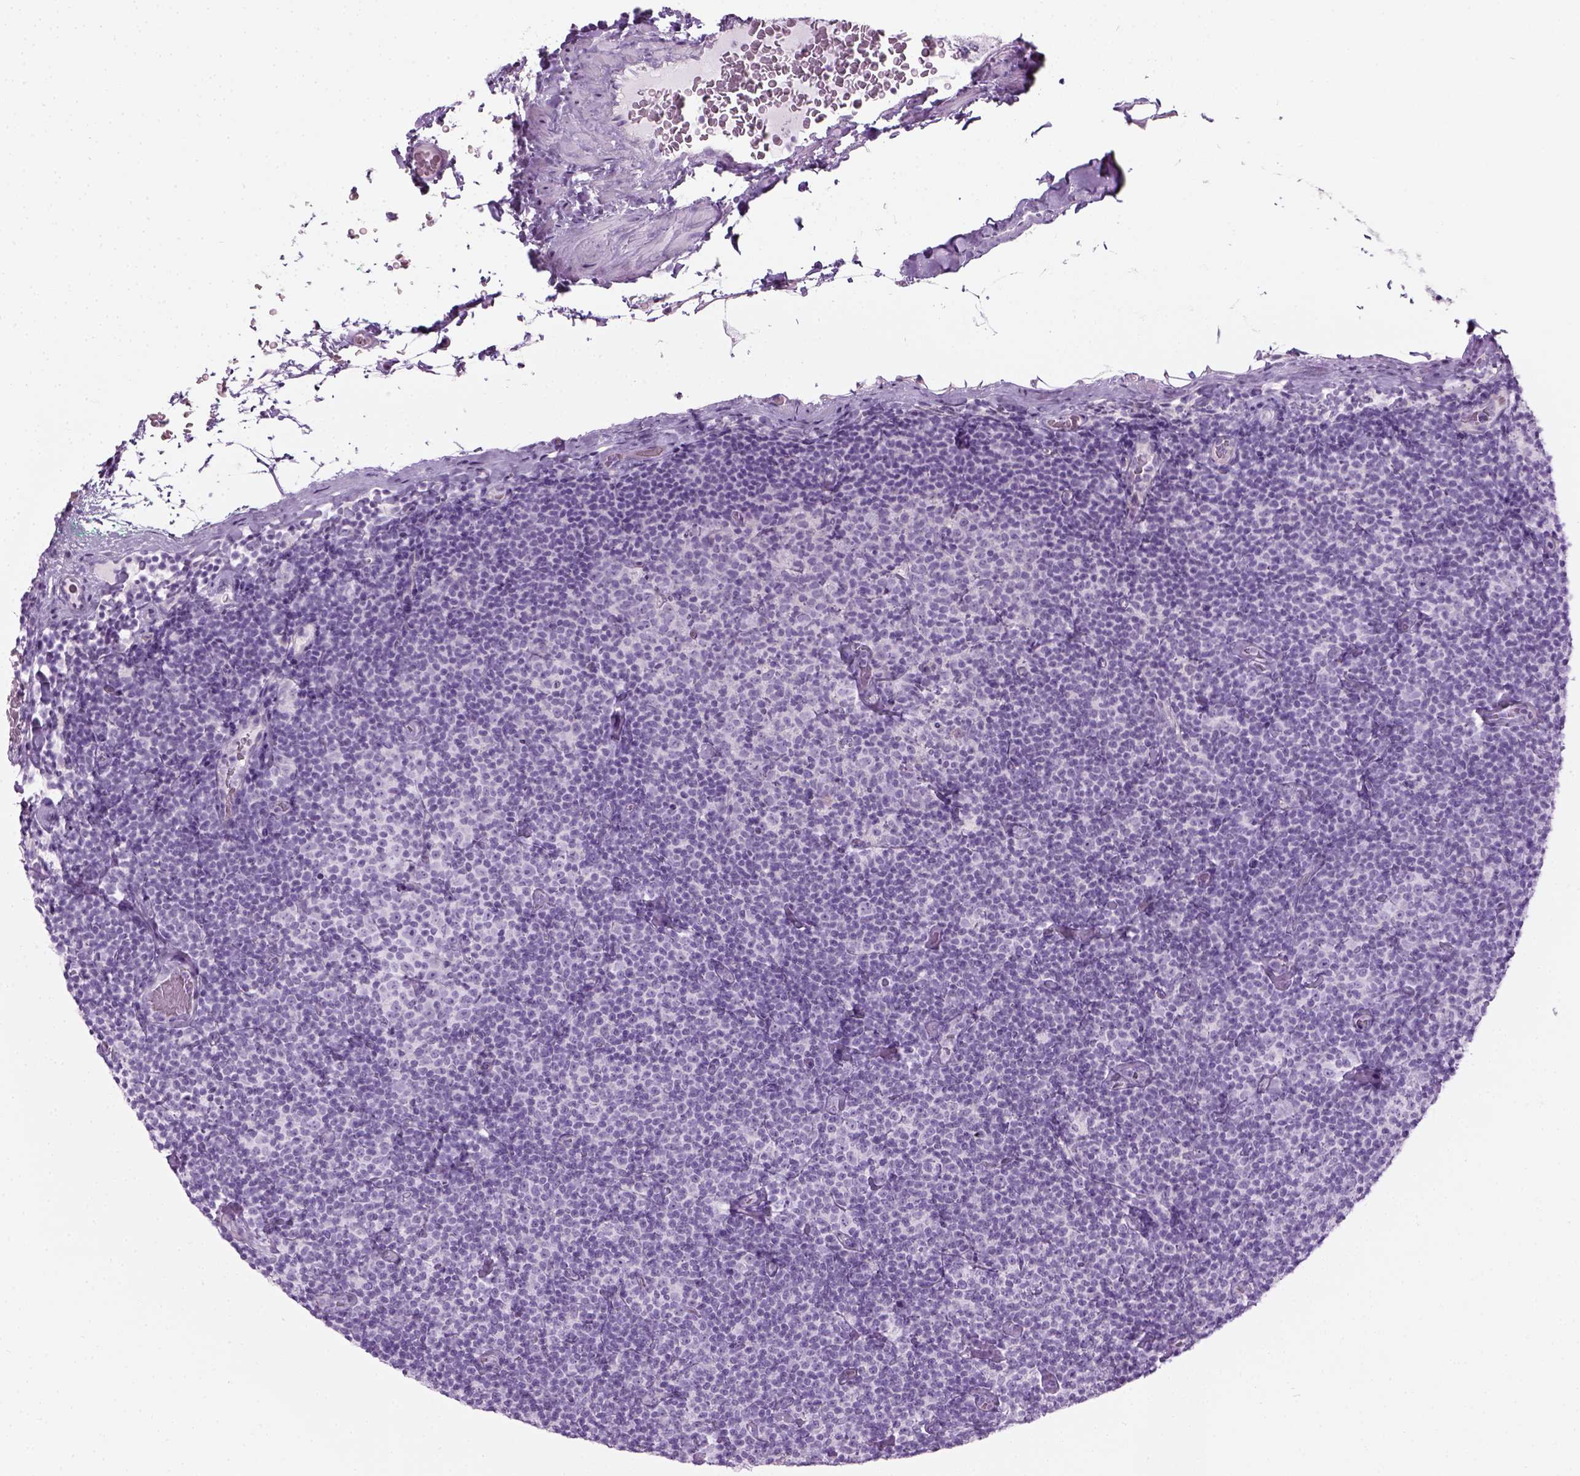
{"staining": {"intensity": "negative", "quantity": "none", "location": "none"}, "tissue": "lymphoma", "cell_type": "Tumor cells", "image_type": "cancer", "snomed": [{"axis": "morphology", "description": "Malignant lymphoma, non-Hodgkin's type, Low grade"}, {"axis": "topography", "description": "Lymph node"}], "caption": "High magnification brightfield microscopy of malignant lymphoma, non-Hodgkin's type (low-grade) stained with DAB (brown) and counterstained with hematoxylin (blue): tumor cells show no significant positivity. (Stains: DAB IHC with hematoxylin counter stain, Microscopy: brightfield microscopy at high magnification).", "gene": "CIBAR2", "patient": {"sex": "male", "age": 81}}